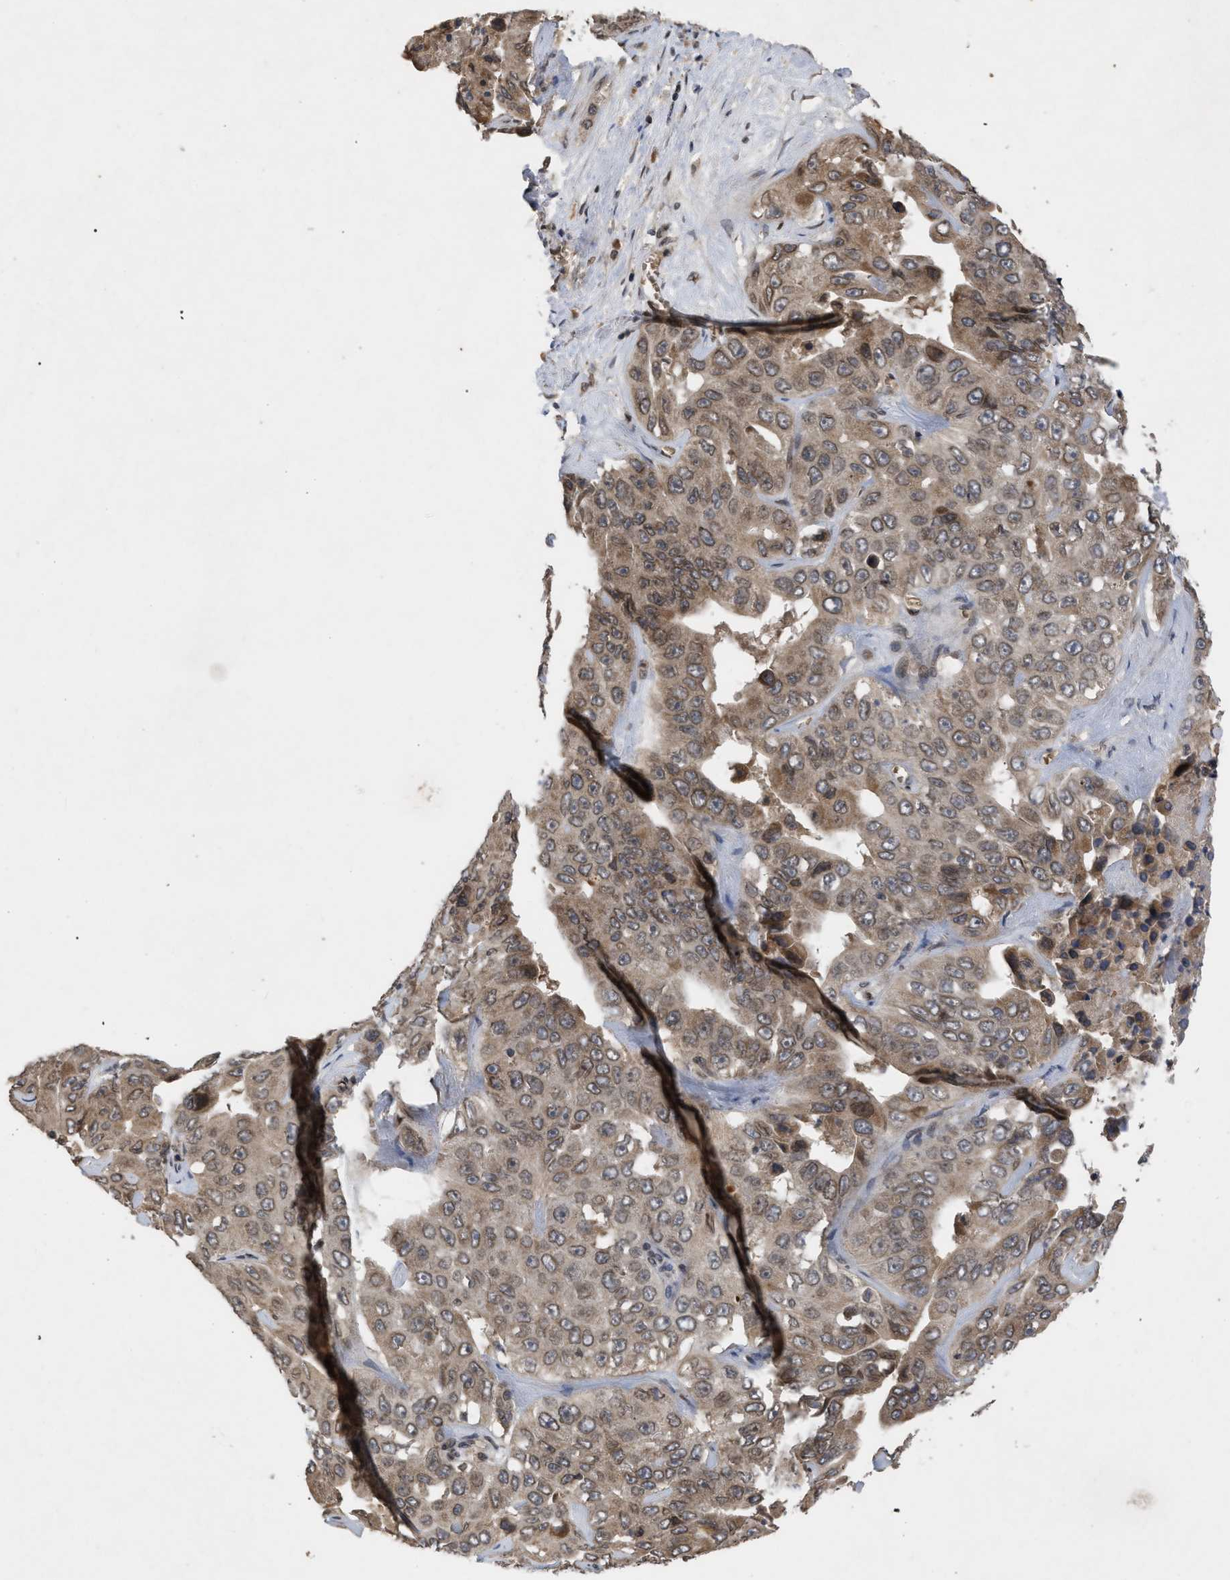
{"staining": {"intensity": "moderate", "quantity": ">75%", "location": "cytoplasmic/membranous,nuclear"}, "tissue": "liver cancer", "cell_type": "Tumor cells", "image_type": "cancer", "snomed": [{"axis": "morphology", "description": "Cholangiocarcinoma"}, {"axis": "topography", "description": "Liver"}], "caption": "This photomicrograph displays immunohistochemistry (IHC) staining of human liver cholangiocarcinoma, with medium moderate cytoplasmic/membranous and nuclear expression in about >75% of tumor cells.", "gene": "CRY1", "patient": {"sex": "female", "age": 52}}